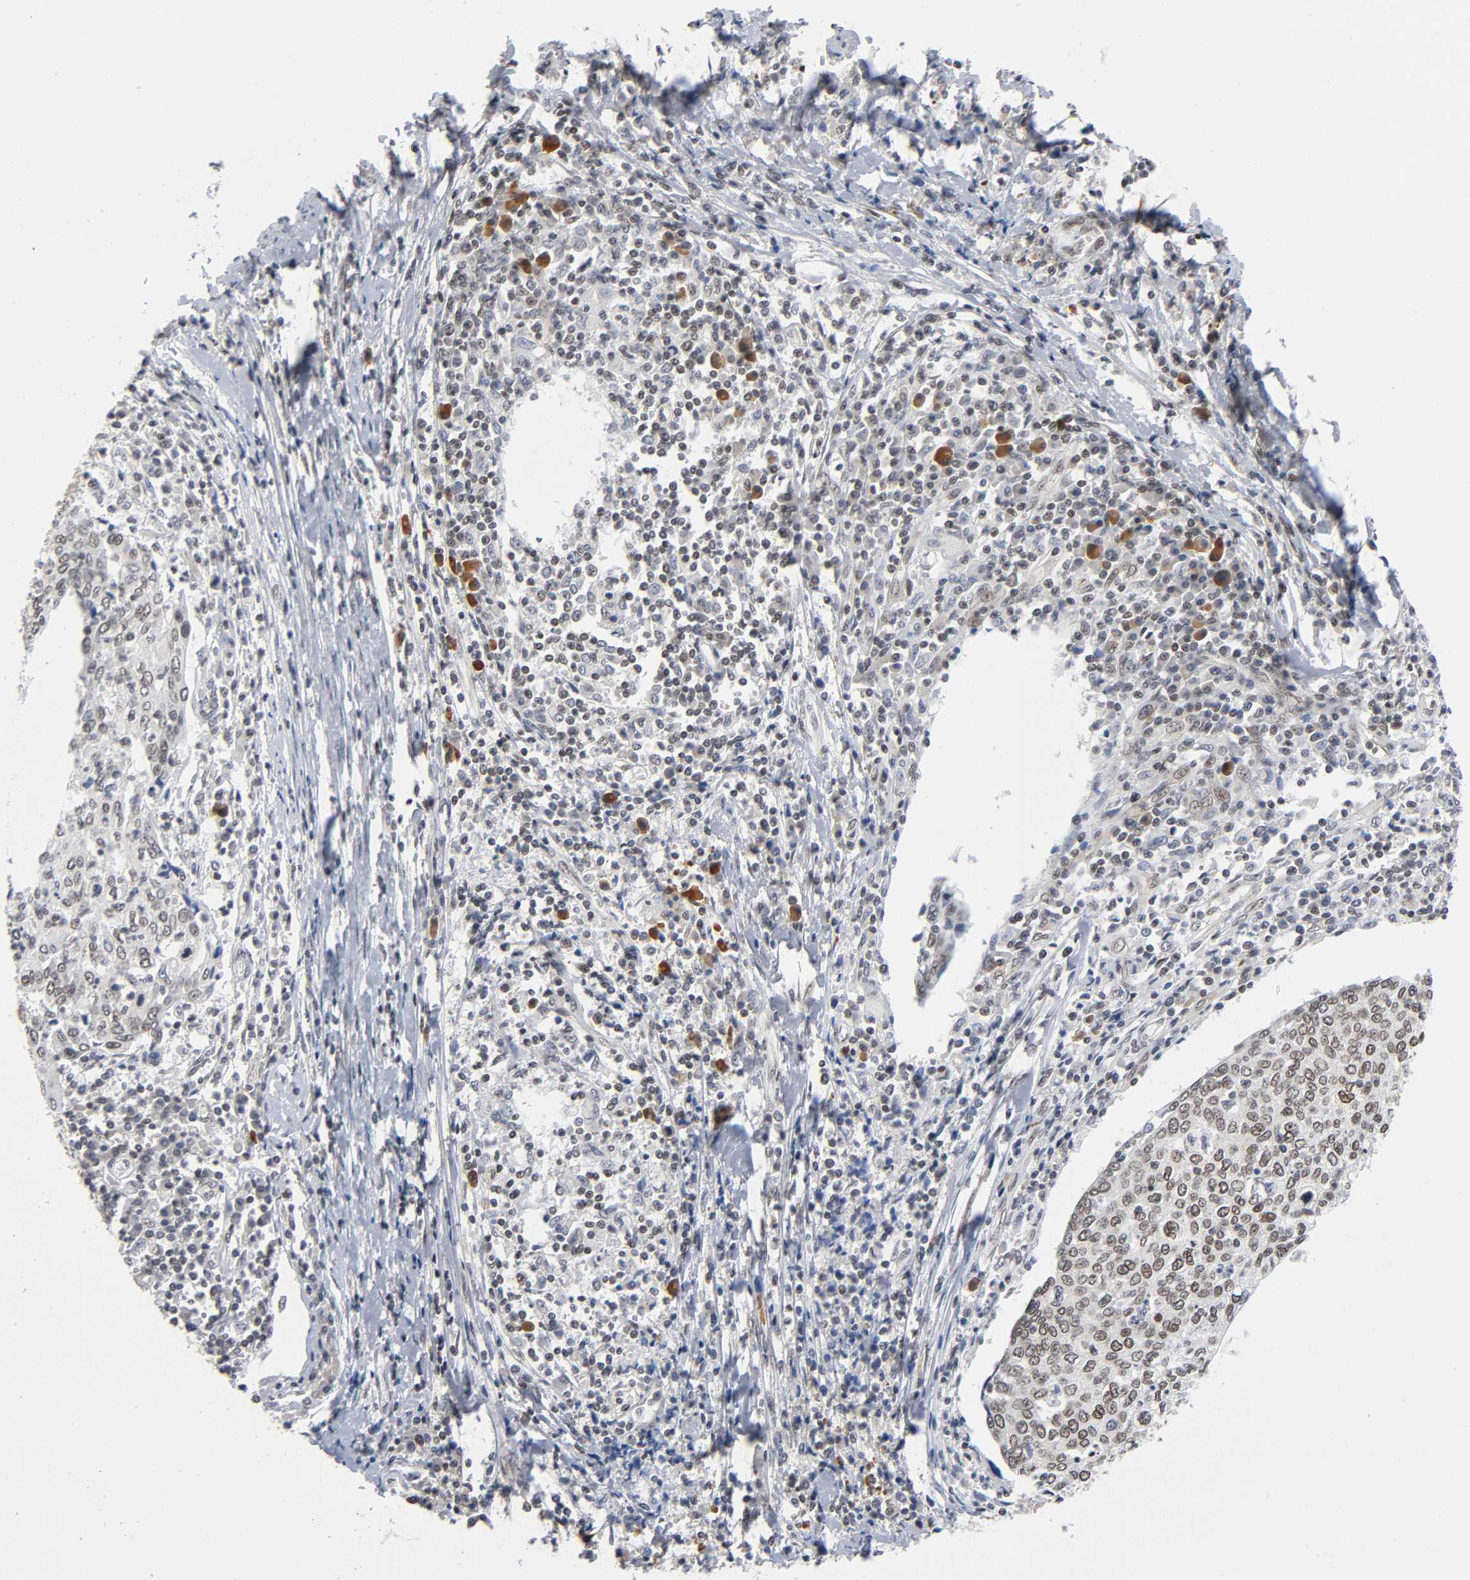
{"staining": {"intensity": "weak", "quantity": "25%-75%", "location": "nuclear"}, "tissue": "cervical cancer", "cell_type": "Tumor cells", "image_type": "cancer", "snomed": [{"axis": "morphology", "description": "Squamous cell carcinoma, NOS"}, {"axis": "topography", "description": "Cervix"}], "caption": "Cervical cancer was stained to show a protein in brown. There is low levels of weak nuclear positivity in approximately 25%-75% of tumor cells. (DAB IHC, brown staining for protein, blue staining for nuclei).", "gene": "ZNF384", "patient": {"sex": "female", "age": 40}}